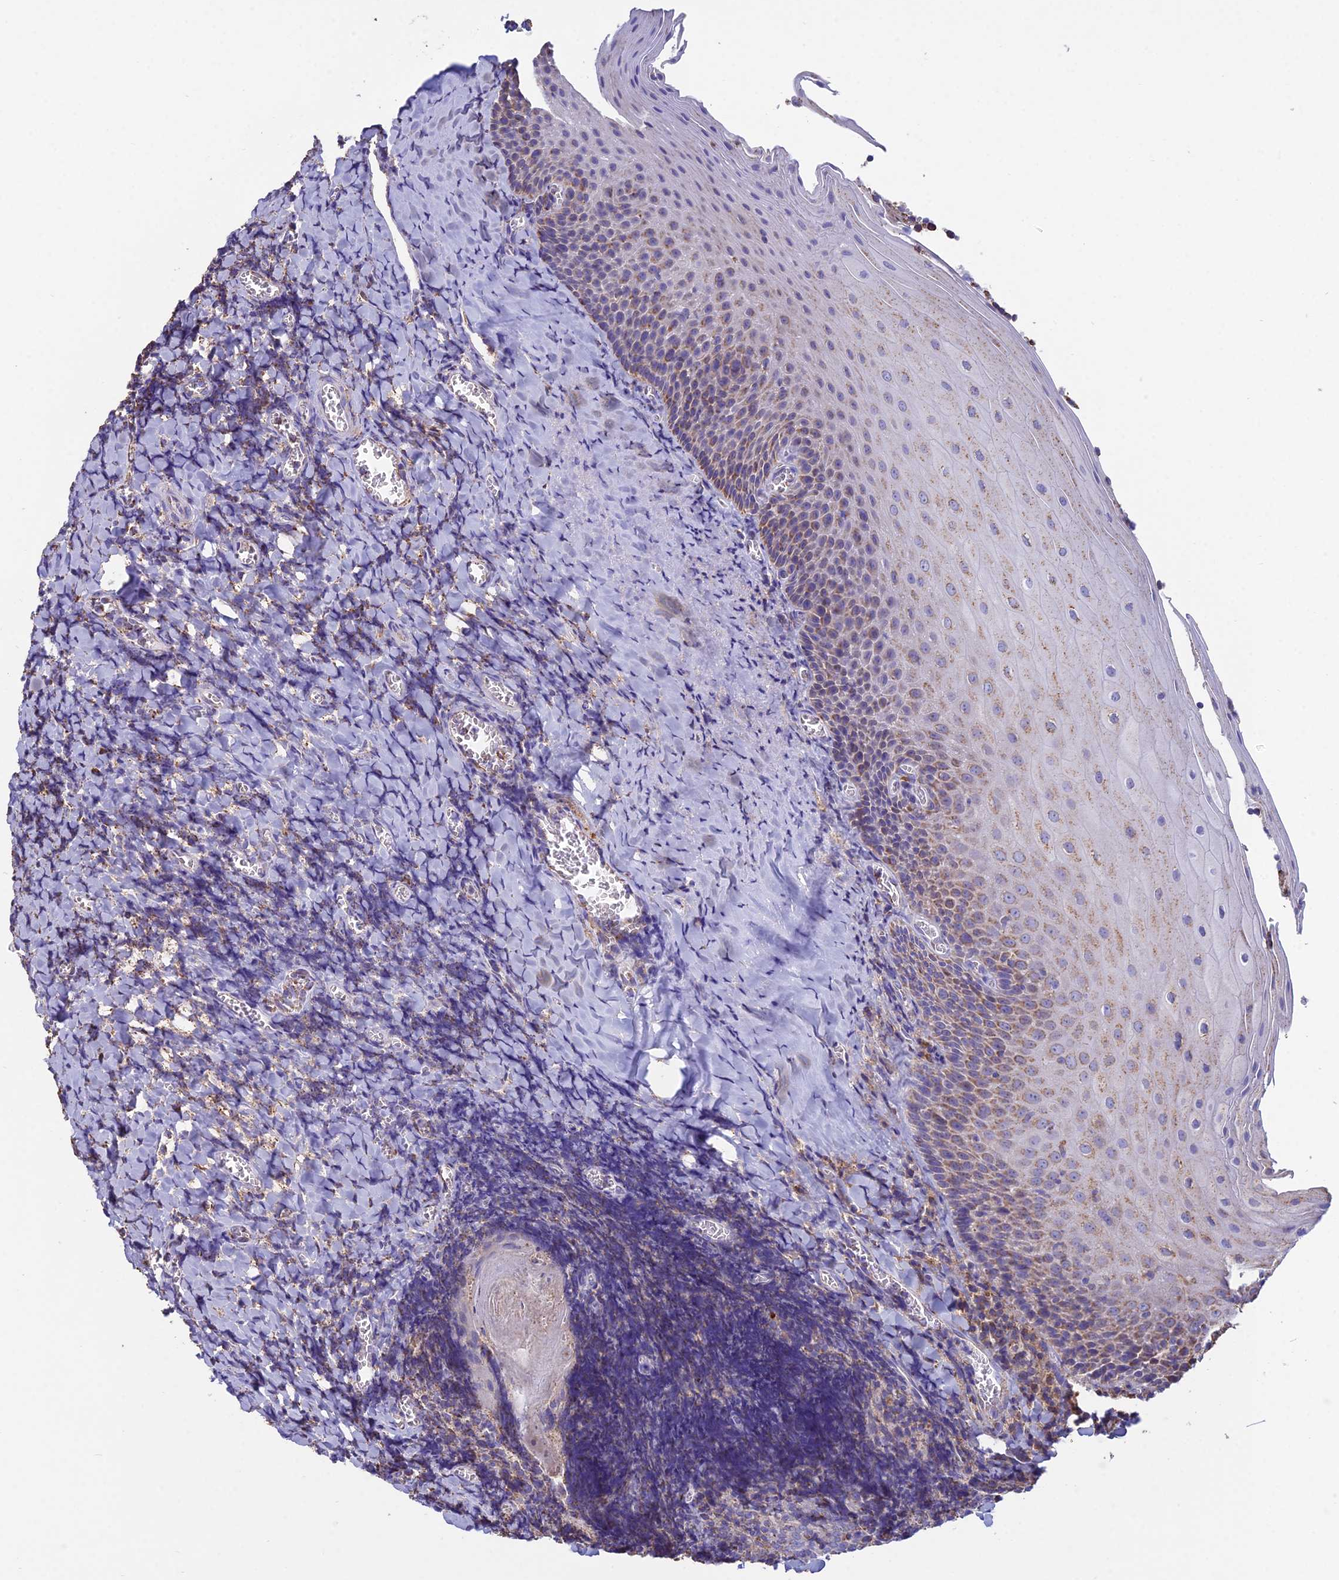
{"staining": {"intensity": "moderate", "quantity": ">75%", "location": "cytoplasmic/membranous"}, "tissue": "tonsil", "cell_type": "Germinal center cells", "image_type": "normal", "snomed": [{"axis": "morphology", "description": "Normal tissue, NOS"}, {"axis": "topography", "description": "Tonsil"}], "caption": "A medium amount of moderate cytoplasmic/membranous expression is appreciated in approximately >75% of germinal center cells in unremarkable tonsil. The protein of interest is stained brown, and the nuclei are stained in blue (DAB IHC with brightfield microscopy, high magnification).", "gene": "OR2W3", "patient": {"sex": "male", "age": 27}}